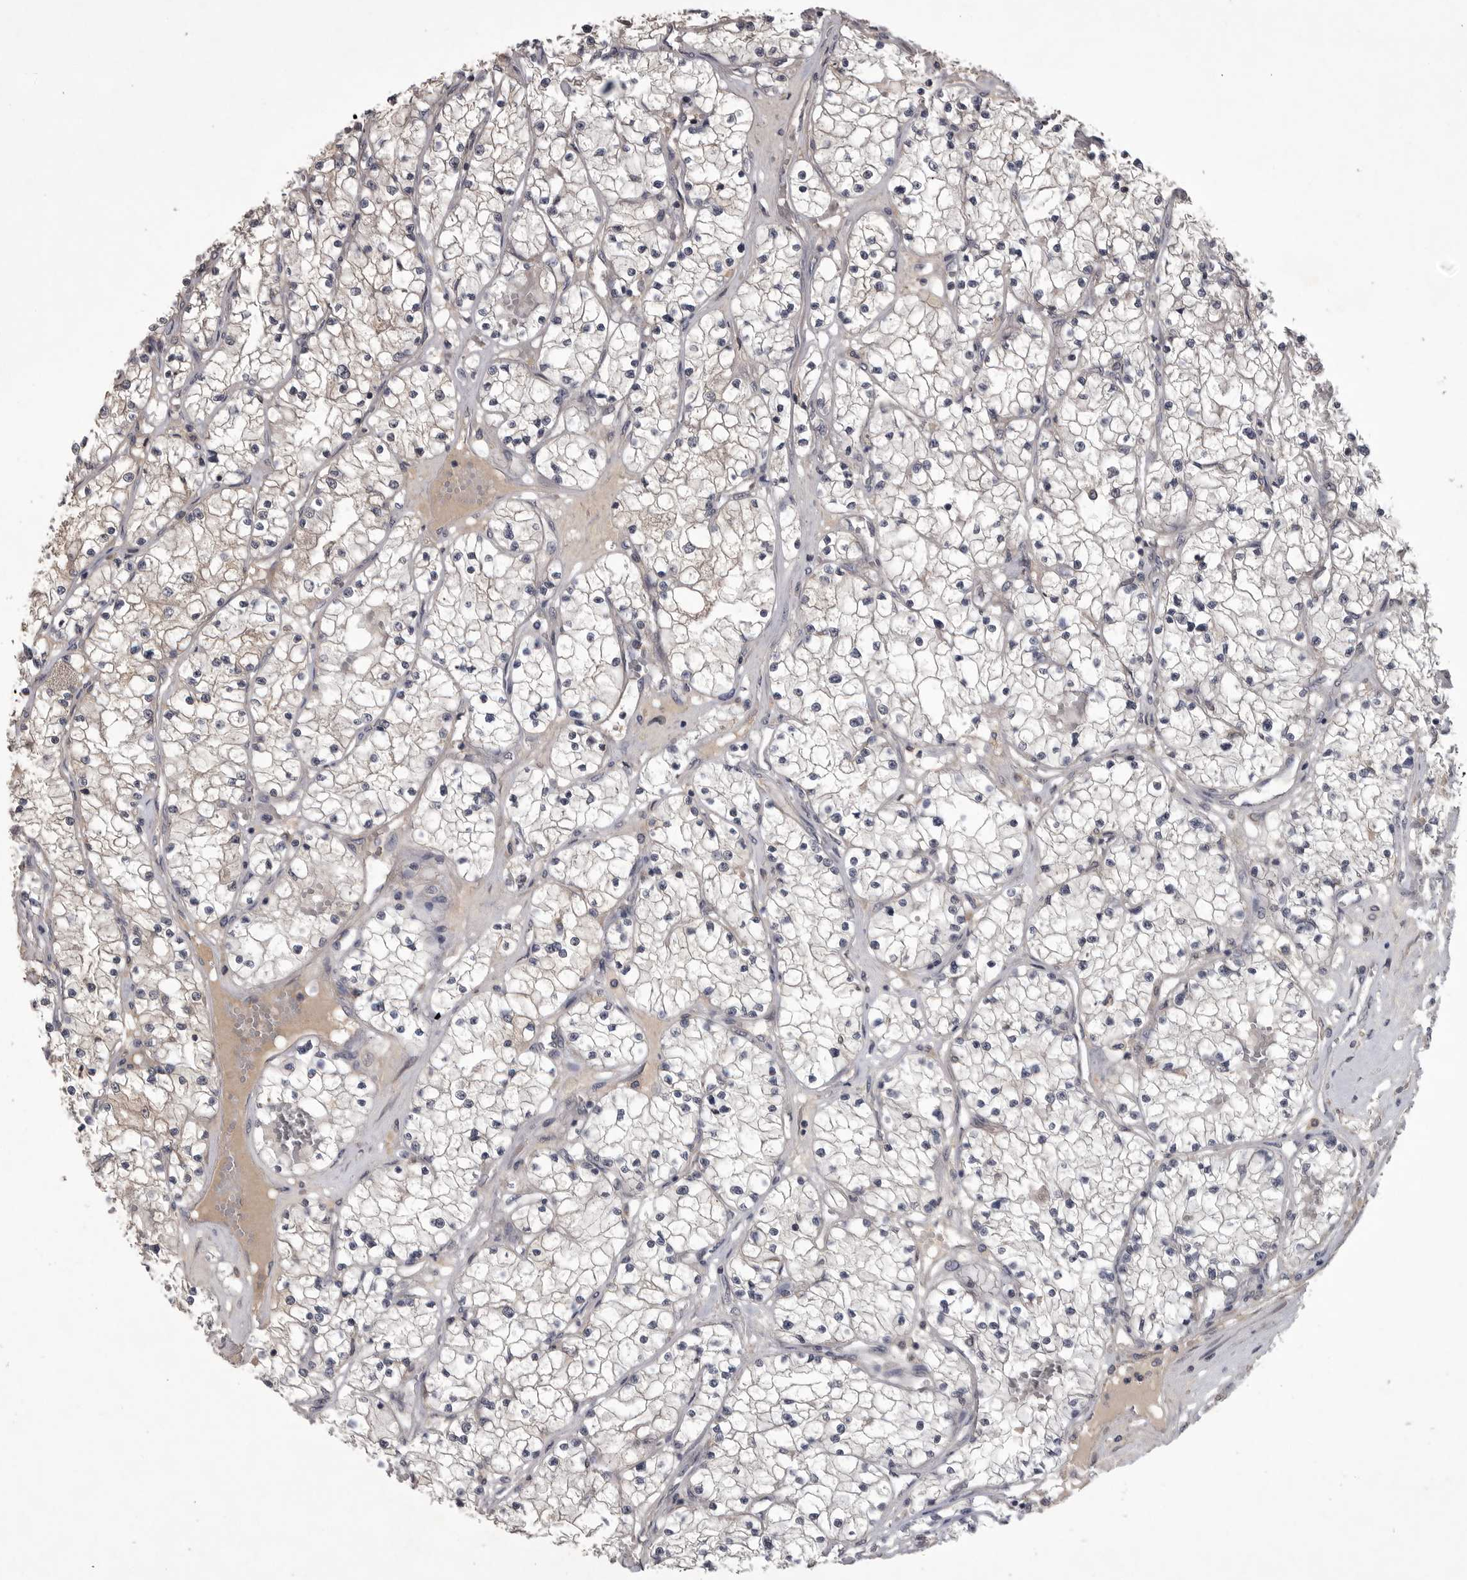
{"staining": {"intensity": "negative", "quantity": "none", "location": "none"}, "tissue": "renal cancer", "cell_type": "Tumor cells", "image_type": "cancer", "snomed": [{"axis": "morphology", "description": "Normal tissue, NOS"}, {"axis": "morphology", "description": "Adenocarcinoma, NOS"}, {"axis": "topography", "description": "Kidney"}], "caption": "High magnification brightfield microscopy of renal adenocarcinoma stained with DAB (3,3'-diaminobenzidine) (brown) and counterstained with hematoxylin (blue): tumor cells show no significant expression.", "gene": "ZNF114", "patient": {"sex": "male", "age": 68}}